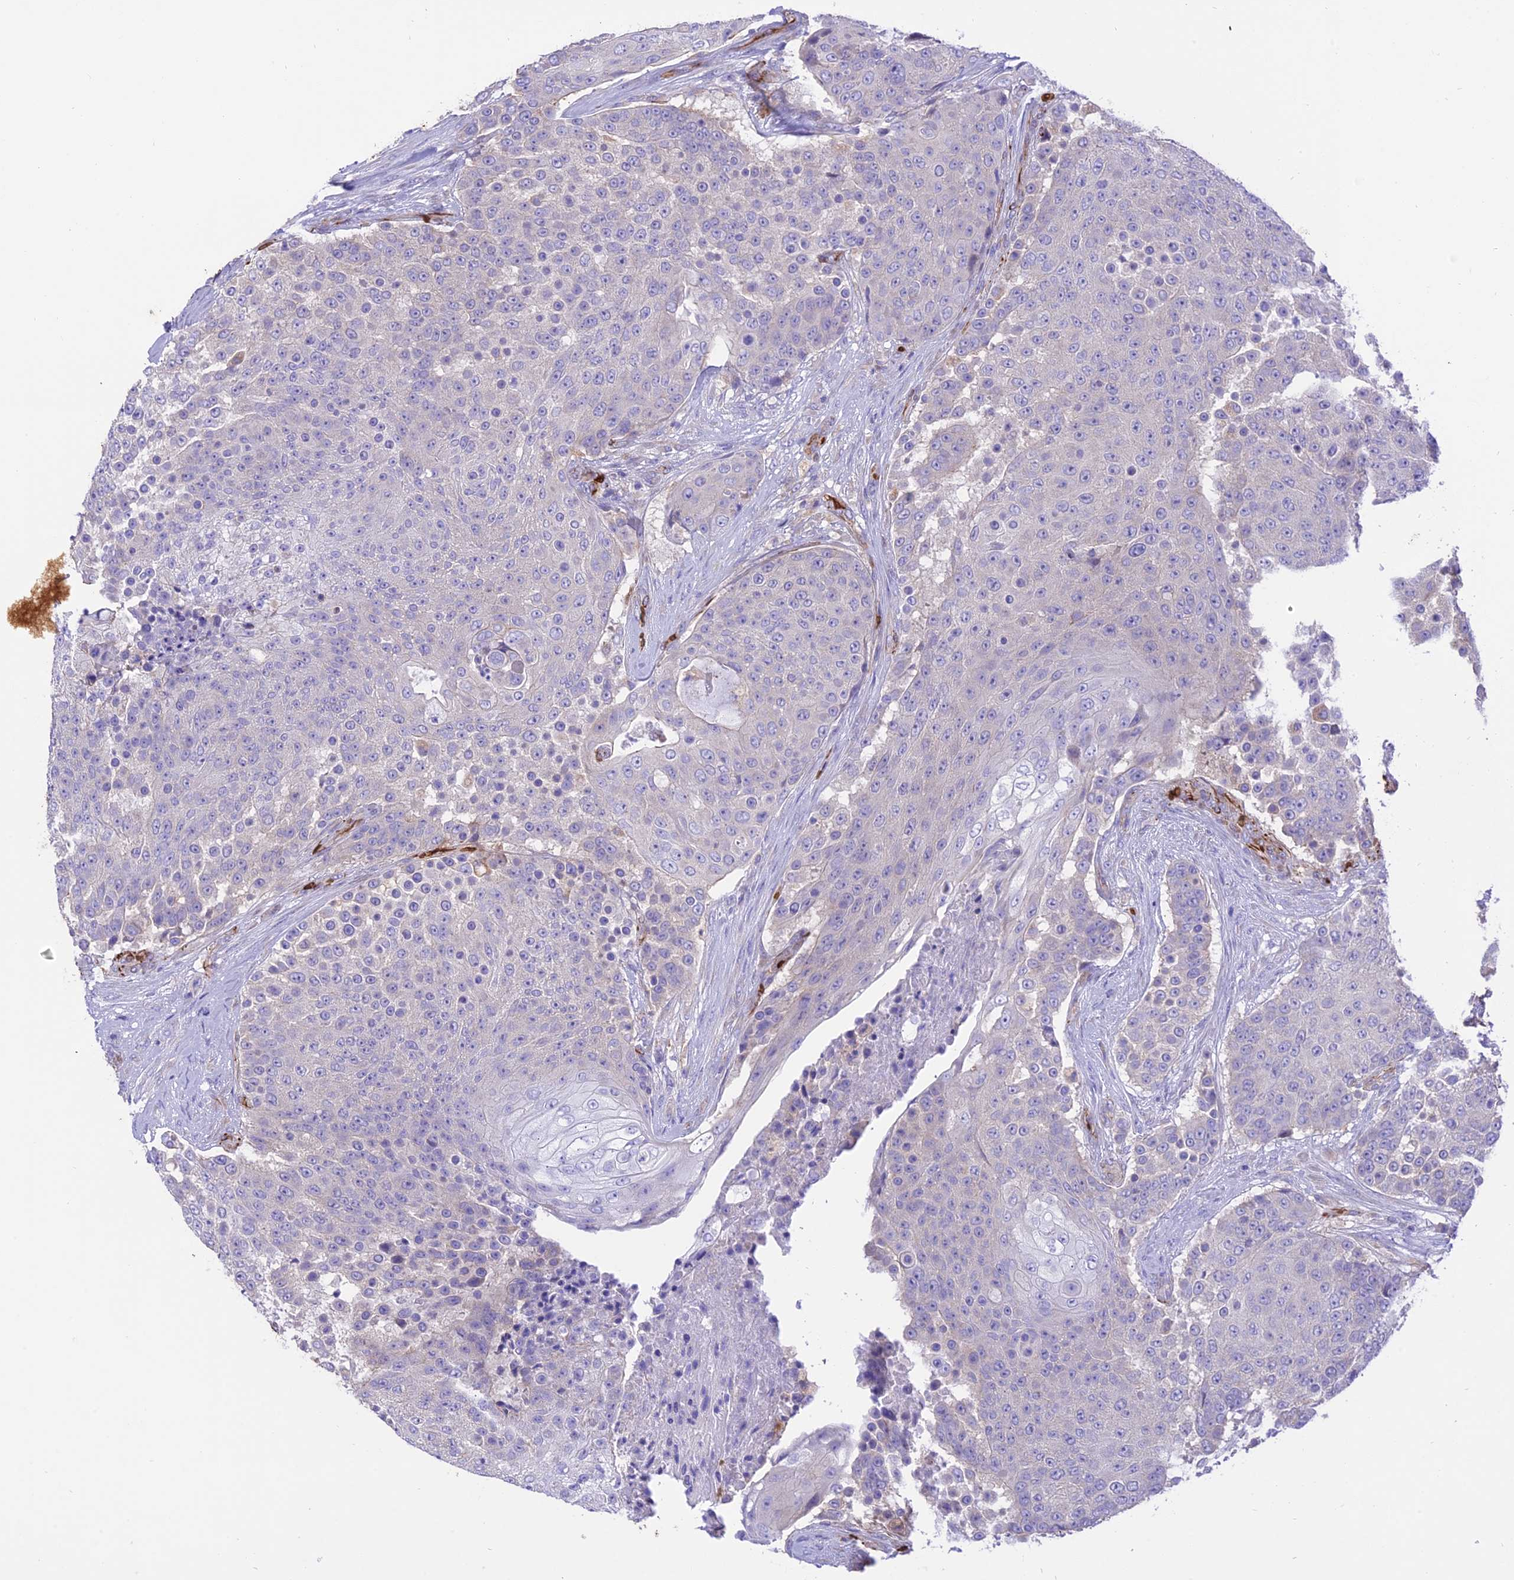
{"staining": {"intensity": "negative", "quantity": "none", "location": "none"}, "tissue": "urothelial cancer", "cell_type": "Tumor cells", "image_type": "cancer", "snomed": [{"axis": "morphology", "description": "Urothelial carcinoma, High grade"}, {"axis": "topography", "description": "Urinary bladder"}], "caption": "Tumor cells show no significant protein staining in urothelial cancer.", "gene": "TTC4", "patient": {"sex": "female", "age": 63}}